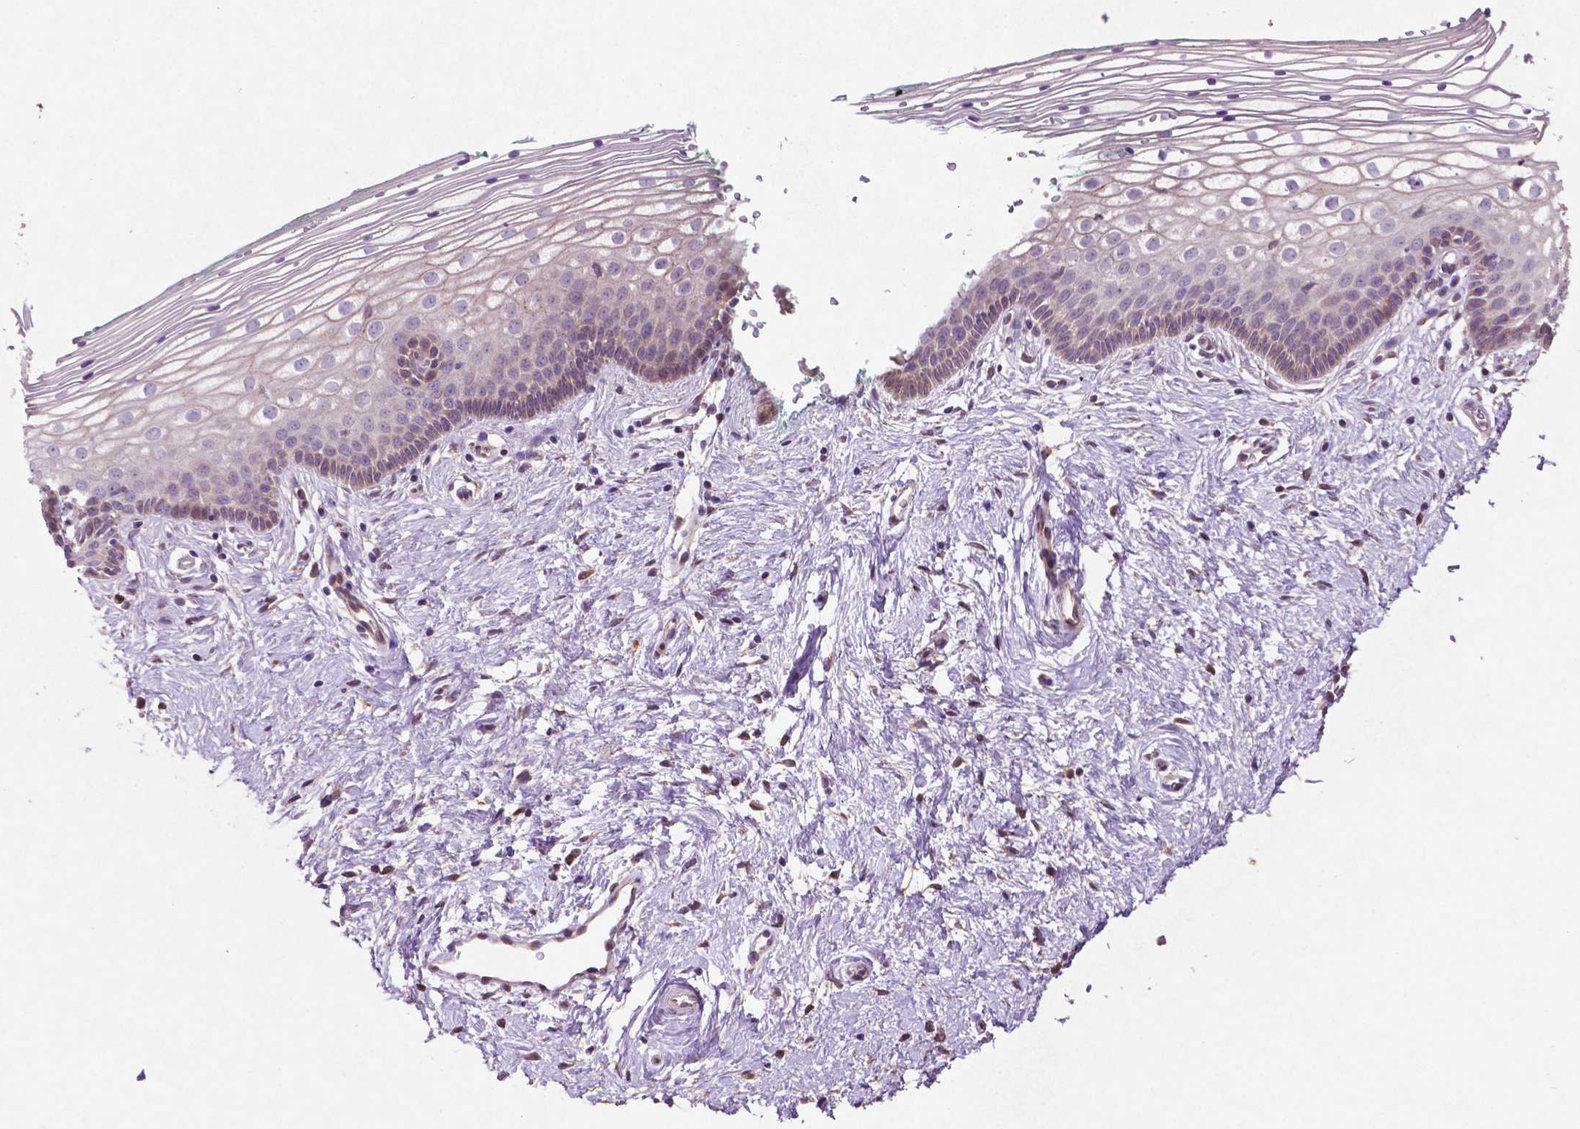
{"staining": {"intensity": "negative", "quantity": "none", "location": "none"}, "tissue": "vagina", "cell_type": "Squamous epithelial cells", "image_type": "normal", "snomed": [{"axis": "morphology", "description": "Normal tissue, NOS"}, {"axis": "topography", "description": "Vagina"}], "caption": "Immunohistochemistry (IHC) micrograph of benign vagina: vagina stained with DAB (3,3'-diaminobenzidine) displays no significant protein expression in squamous epithelial cells.", "gene": "MBTPS1", "patient": {"sex": "female", "age": 36}}